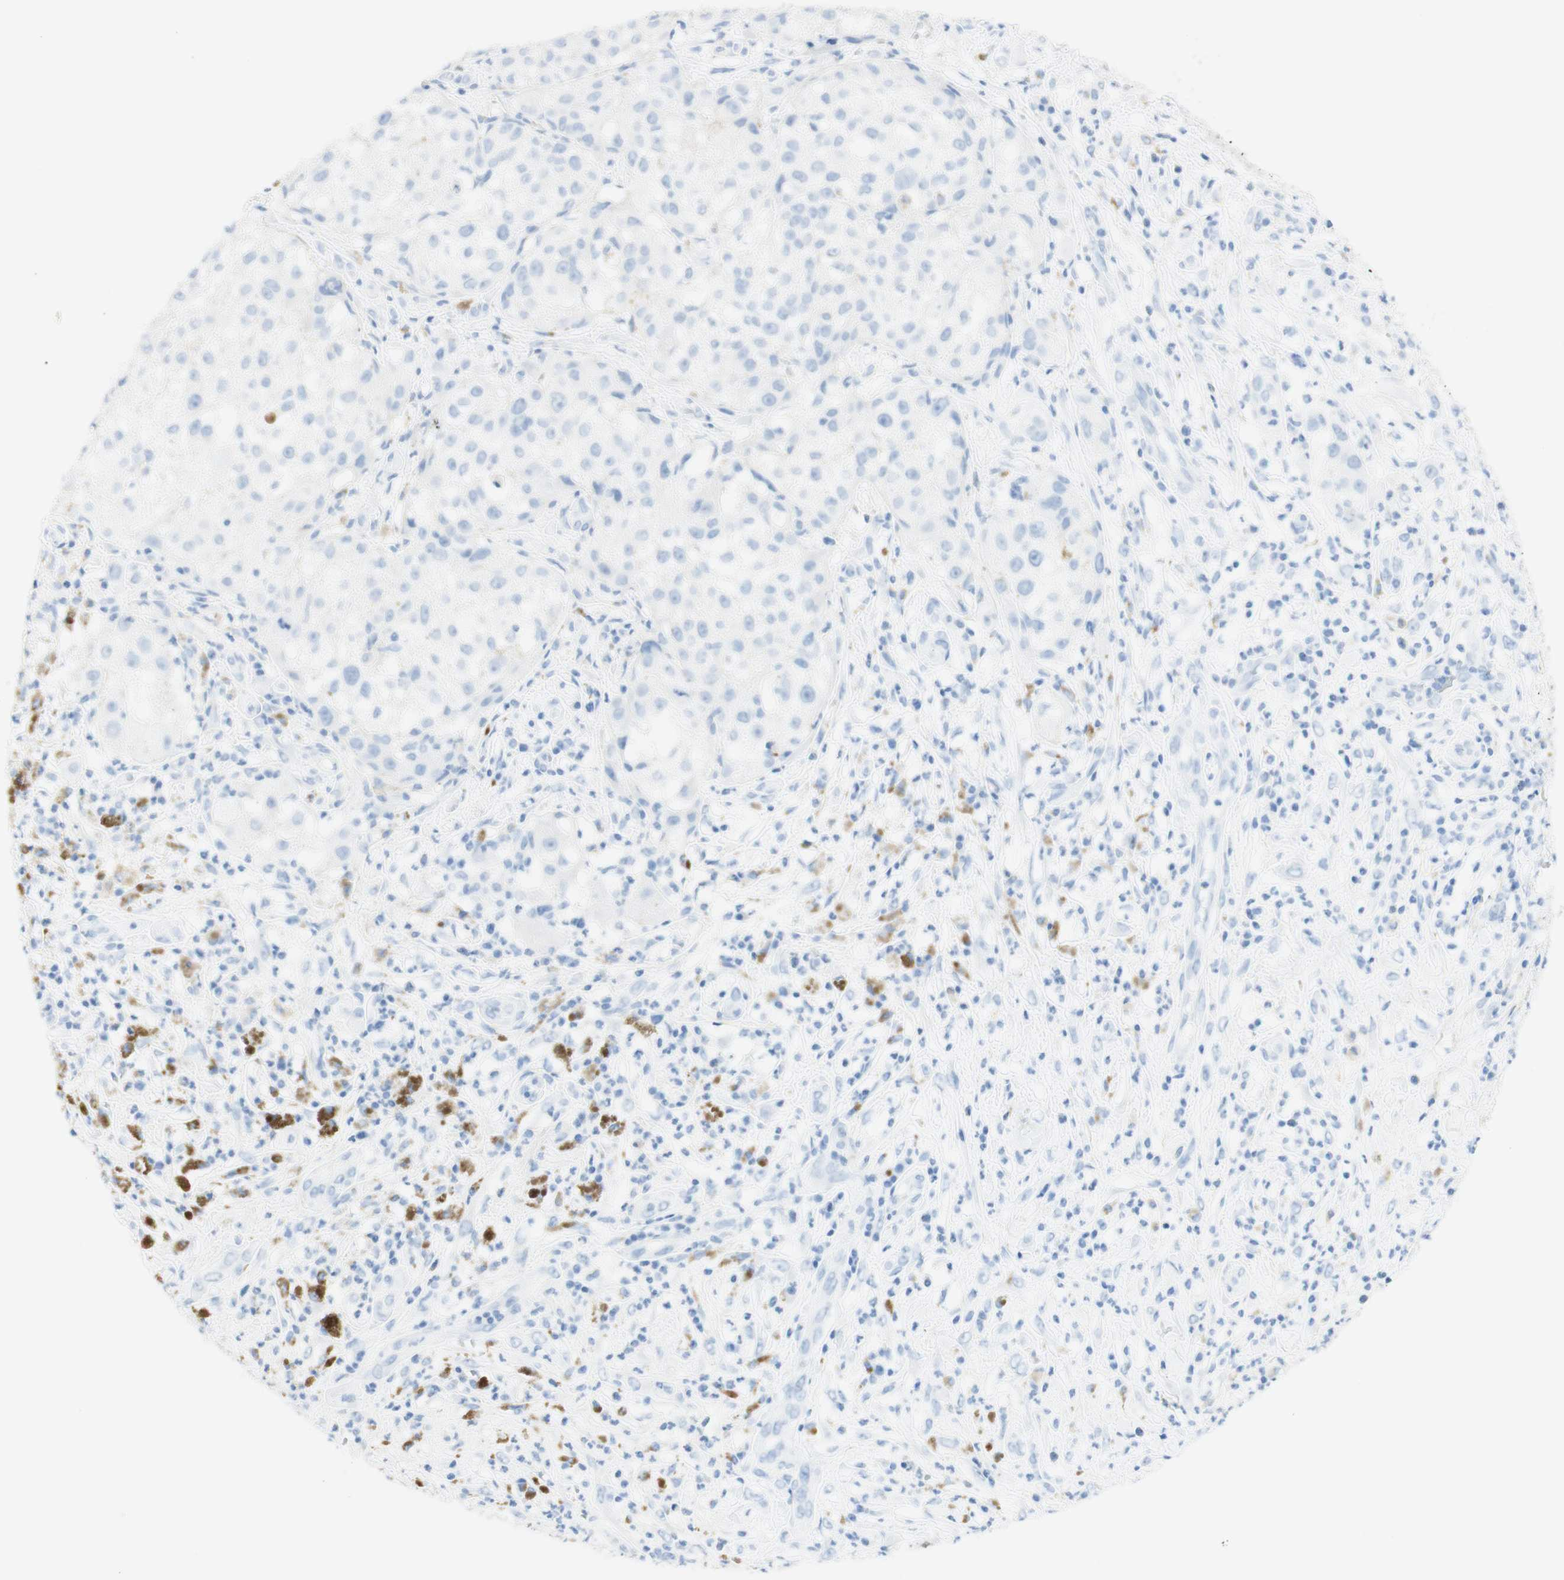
{"staining": {"intensity": "negative", "quantity": "none", "location": "none"}, "tissue": "melanoma", "cell_type": "Tumor cells", "image_type": "cancer", "snomed": [{"axis": "morphology", "description": "Necrosis, NOS"}, {"axis": "morphology", "description": "Malignant melanoma, NOS"}, {"axis": "topography", "description": "Skin"}], "caption": "DAB immunohistochemical staining of human malignant melanoma displays no significant expression in tumor cells. (DAB immunohistochemistry (IHC) visualized using brightfield microscopy, high magnification).", "gene": "TPO", "patient": {"sex": "female", "age": 87}}